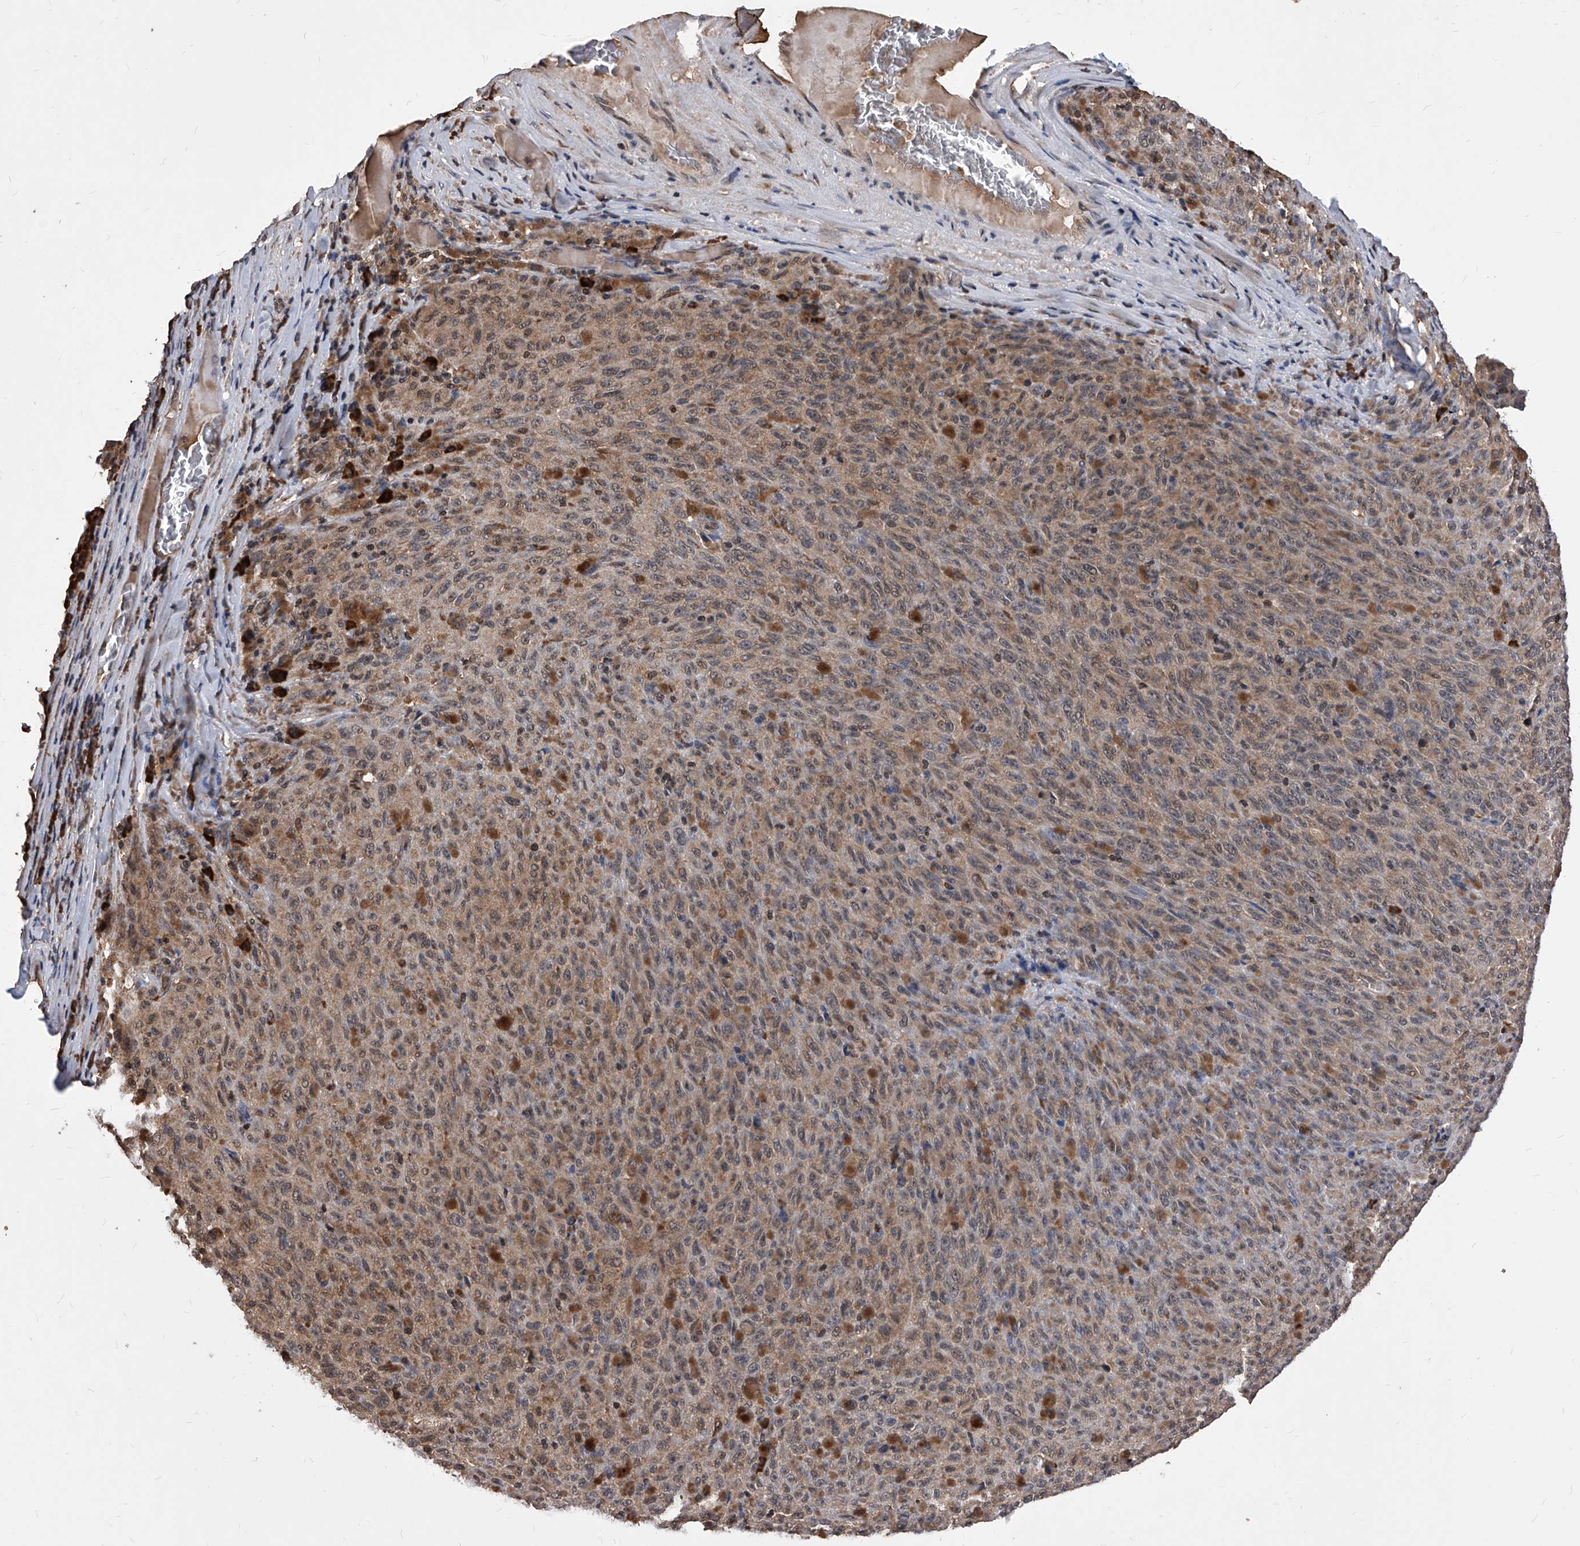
{"staining": {"intensity": "weak", "quantity": ">75%", "location": "cytoplasmic/membranous,nuclear"}, "tissue": "melanoma", "cell_type": "Tumor cells", "image_type": "cancer", "snomed": [{"axis": "morphology", "description": "Malignant melanoma, NOS"}, {"axis": "topography", "description": "Skin"}], "caption": "High-power microscopy captured an immunohistochemistry photomicrograph of malignant melanoma, revealing weak cytoplasmic/membranous and nuclear expression in about >75% of tumor cells.", "gene": "ID1", "patient": {"sex": "female", "age": 82}}